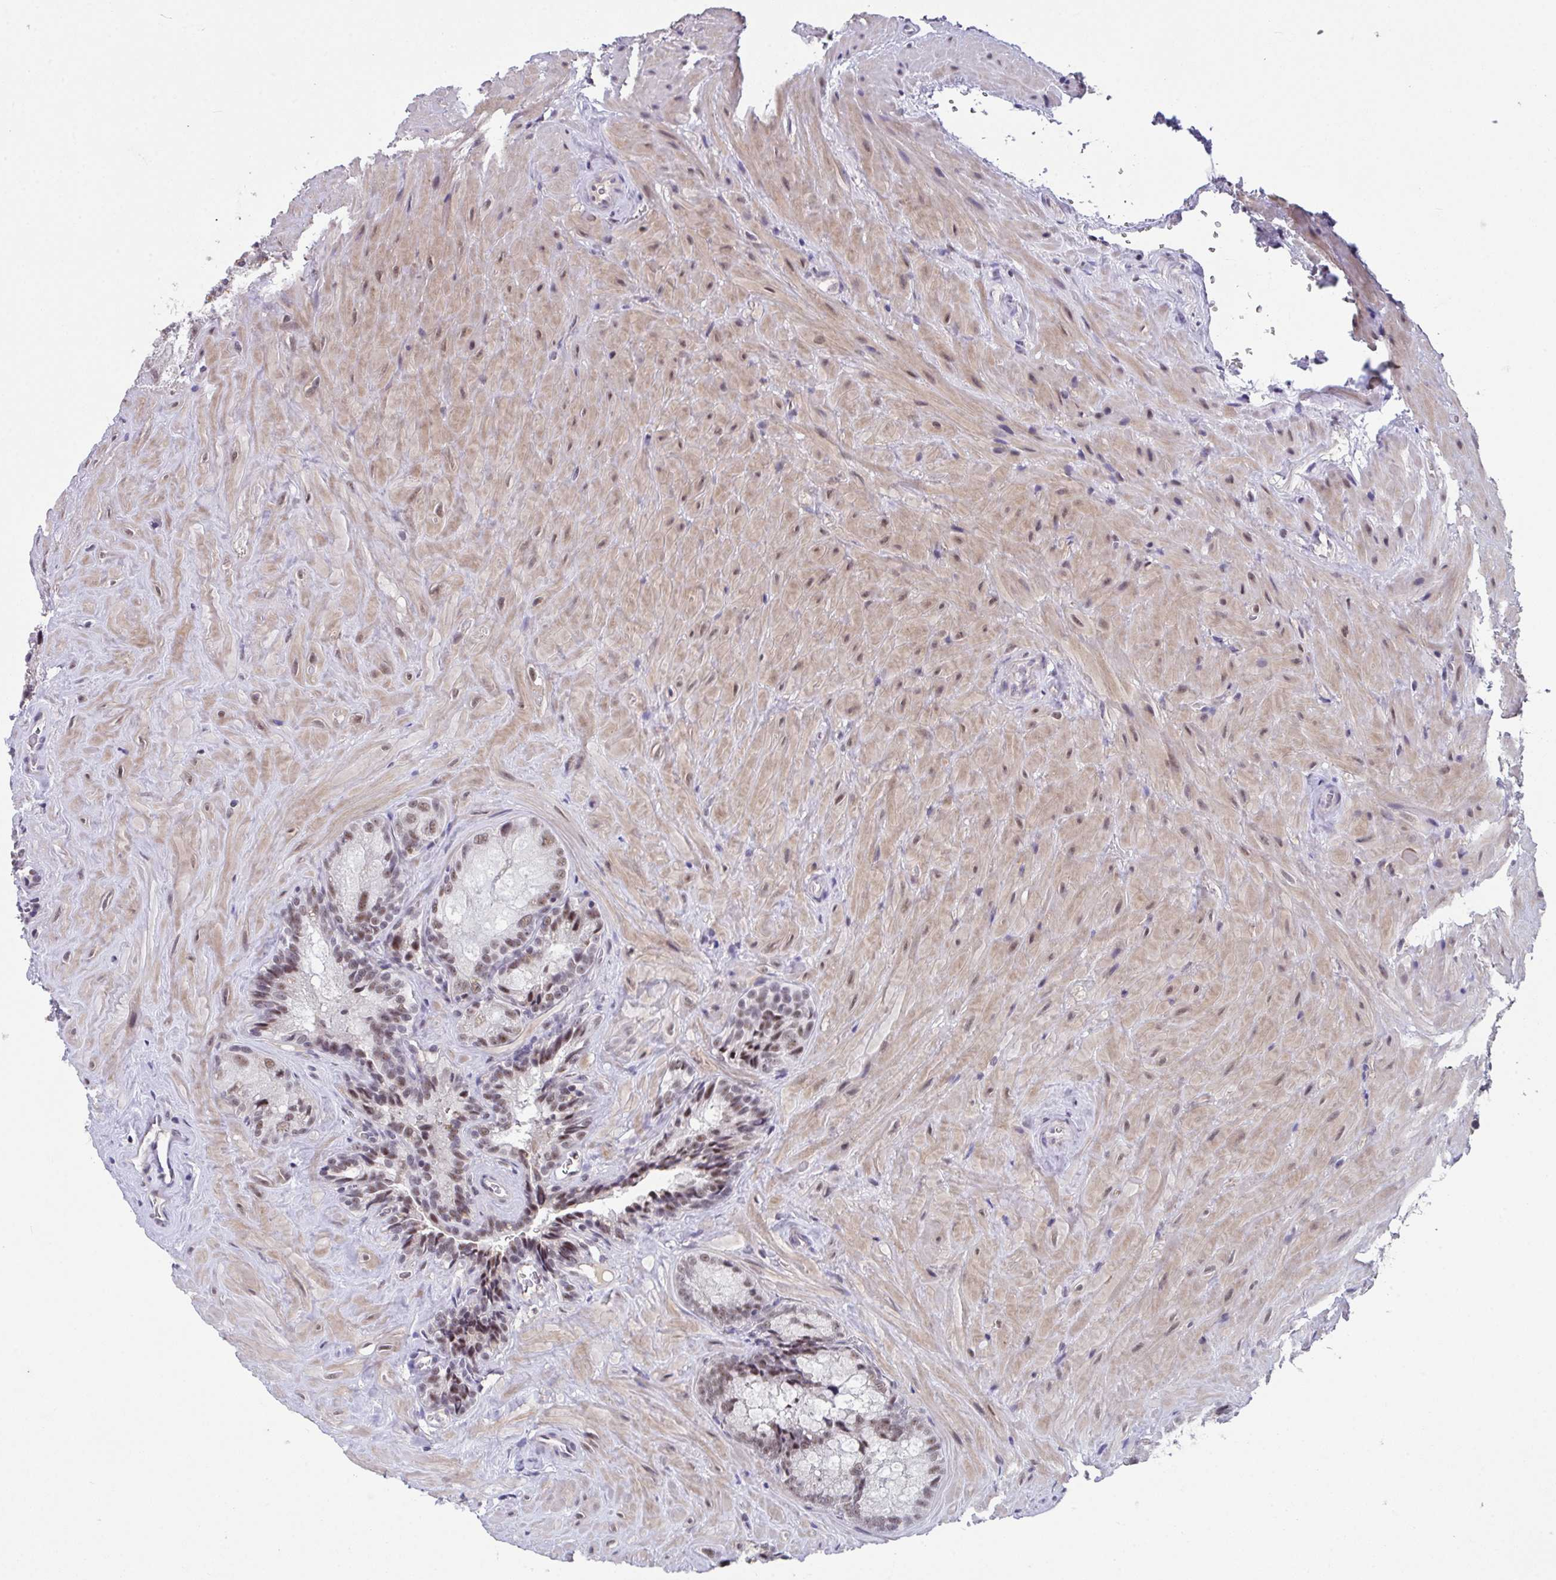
{"staining": {"intensity": "moderate", "quantity": "25%-75%", "location": "nuclear"}, "tissue": "seminal vesicle", "cell_type": "Glandular cells", "image_type": "normal", "snomed": [{"axis": "morphology", "description": "Normal tissue, NOS"}, {"axis": "topography", "description": "Seminal veicle"}], "caption": "Immunohistochemical staining of normal seminal vesicle demonstrates moderate nuclear protein positivity in approximately 25%-75% of glandular cells.", "gene": "RBBP6", "patient": {"sex": "male", "age": 47}}